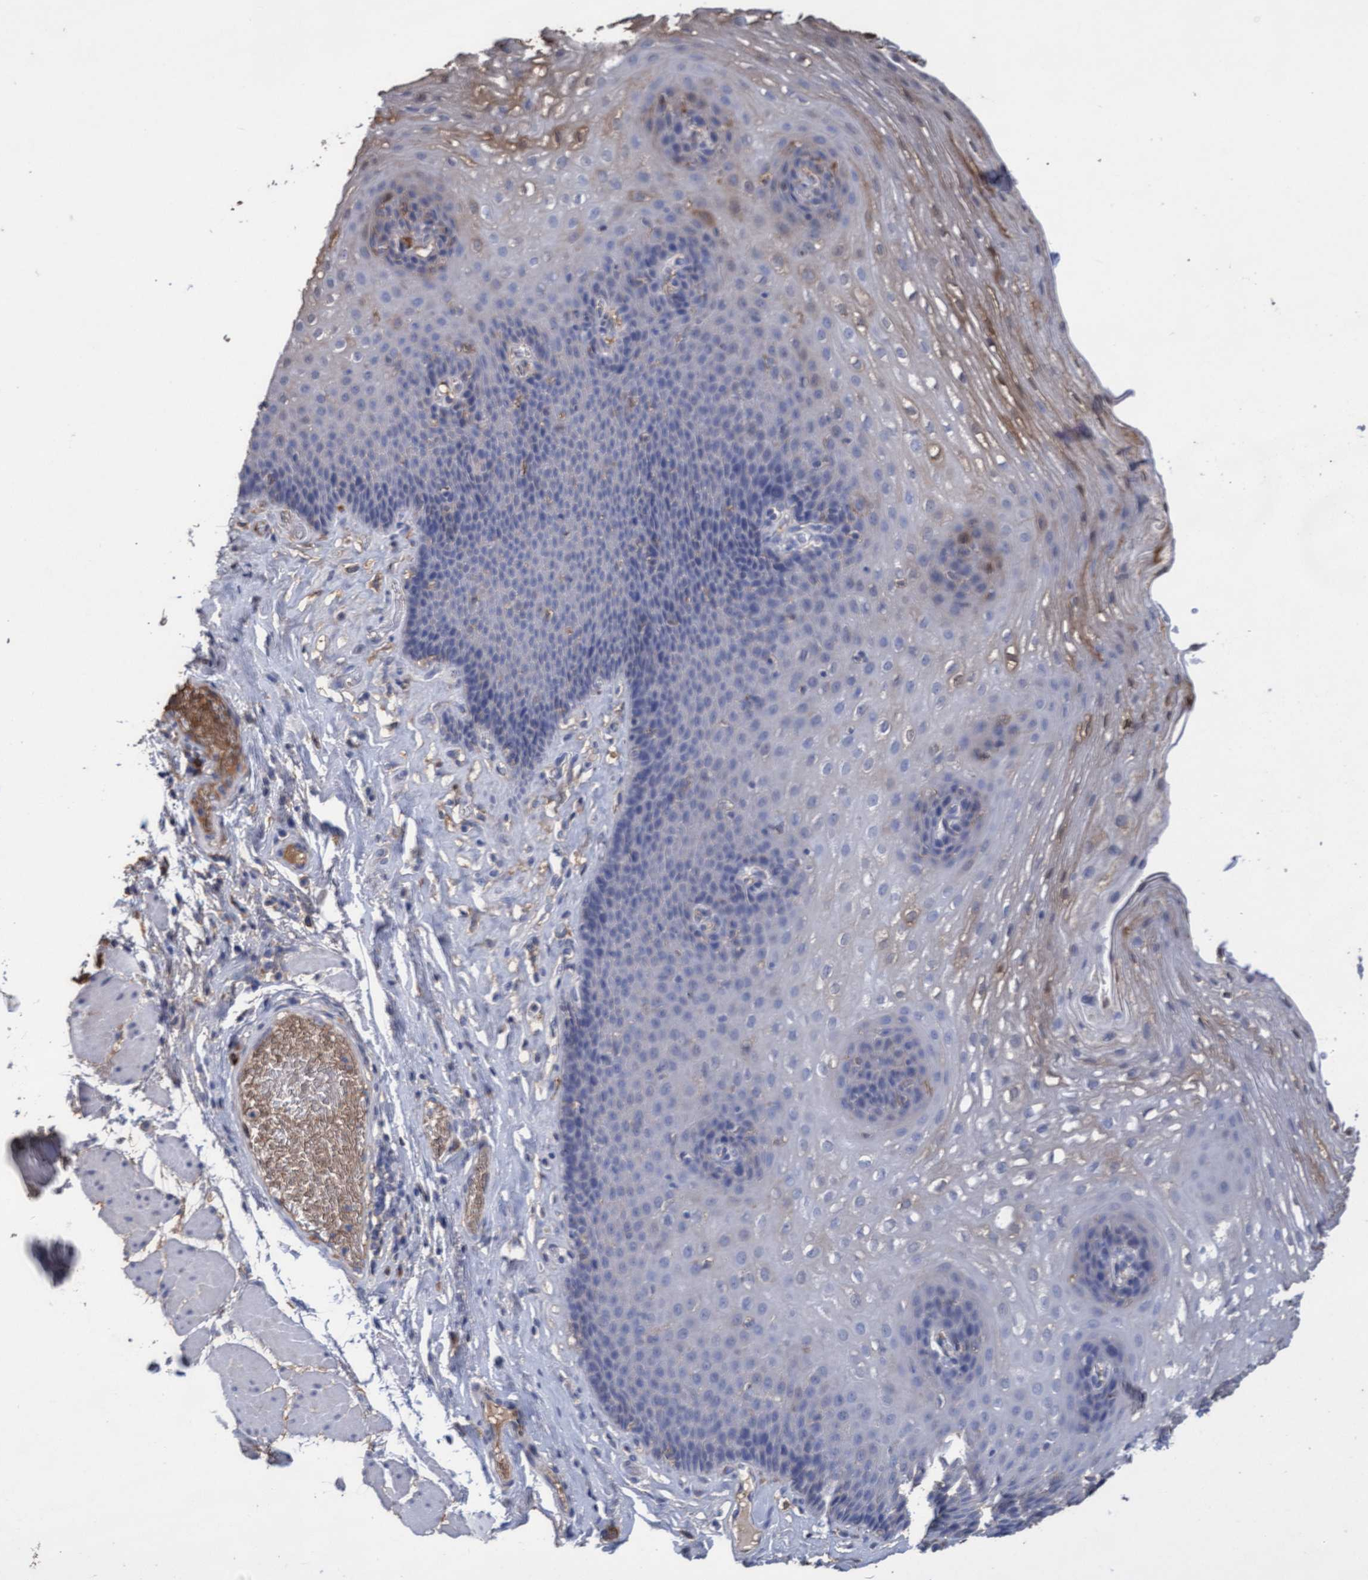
{"staining": {"intensity": "moderate", "quantity": "<25%", "location": "cytoplasmic/membranous"}, "tissue": "esophagus", "cell_type": "Squamous epithelial cells", "image_type": "normal", "snomed": [{"axis": "morphology", "description": "Normal tissue, NOS"}, {"axis": "topography", "description": "Esophagus"}], "caption": "Squamous epithelial cells reveal moderate cytoplasmic/membranous staining in approximately <25% of cells in benign esophagus.", "gene": "GPR39", "patient": {"sex": "female", "age": 66}}